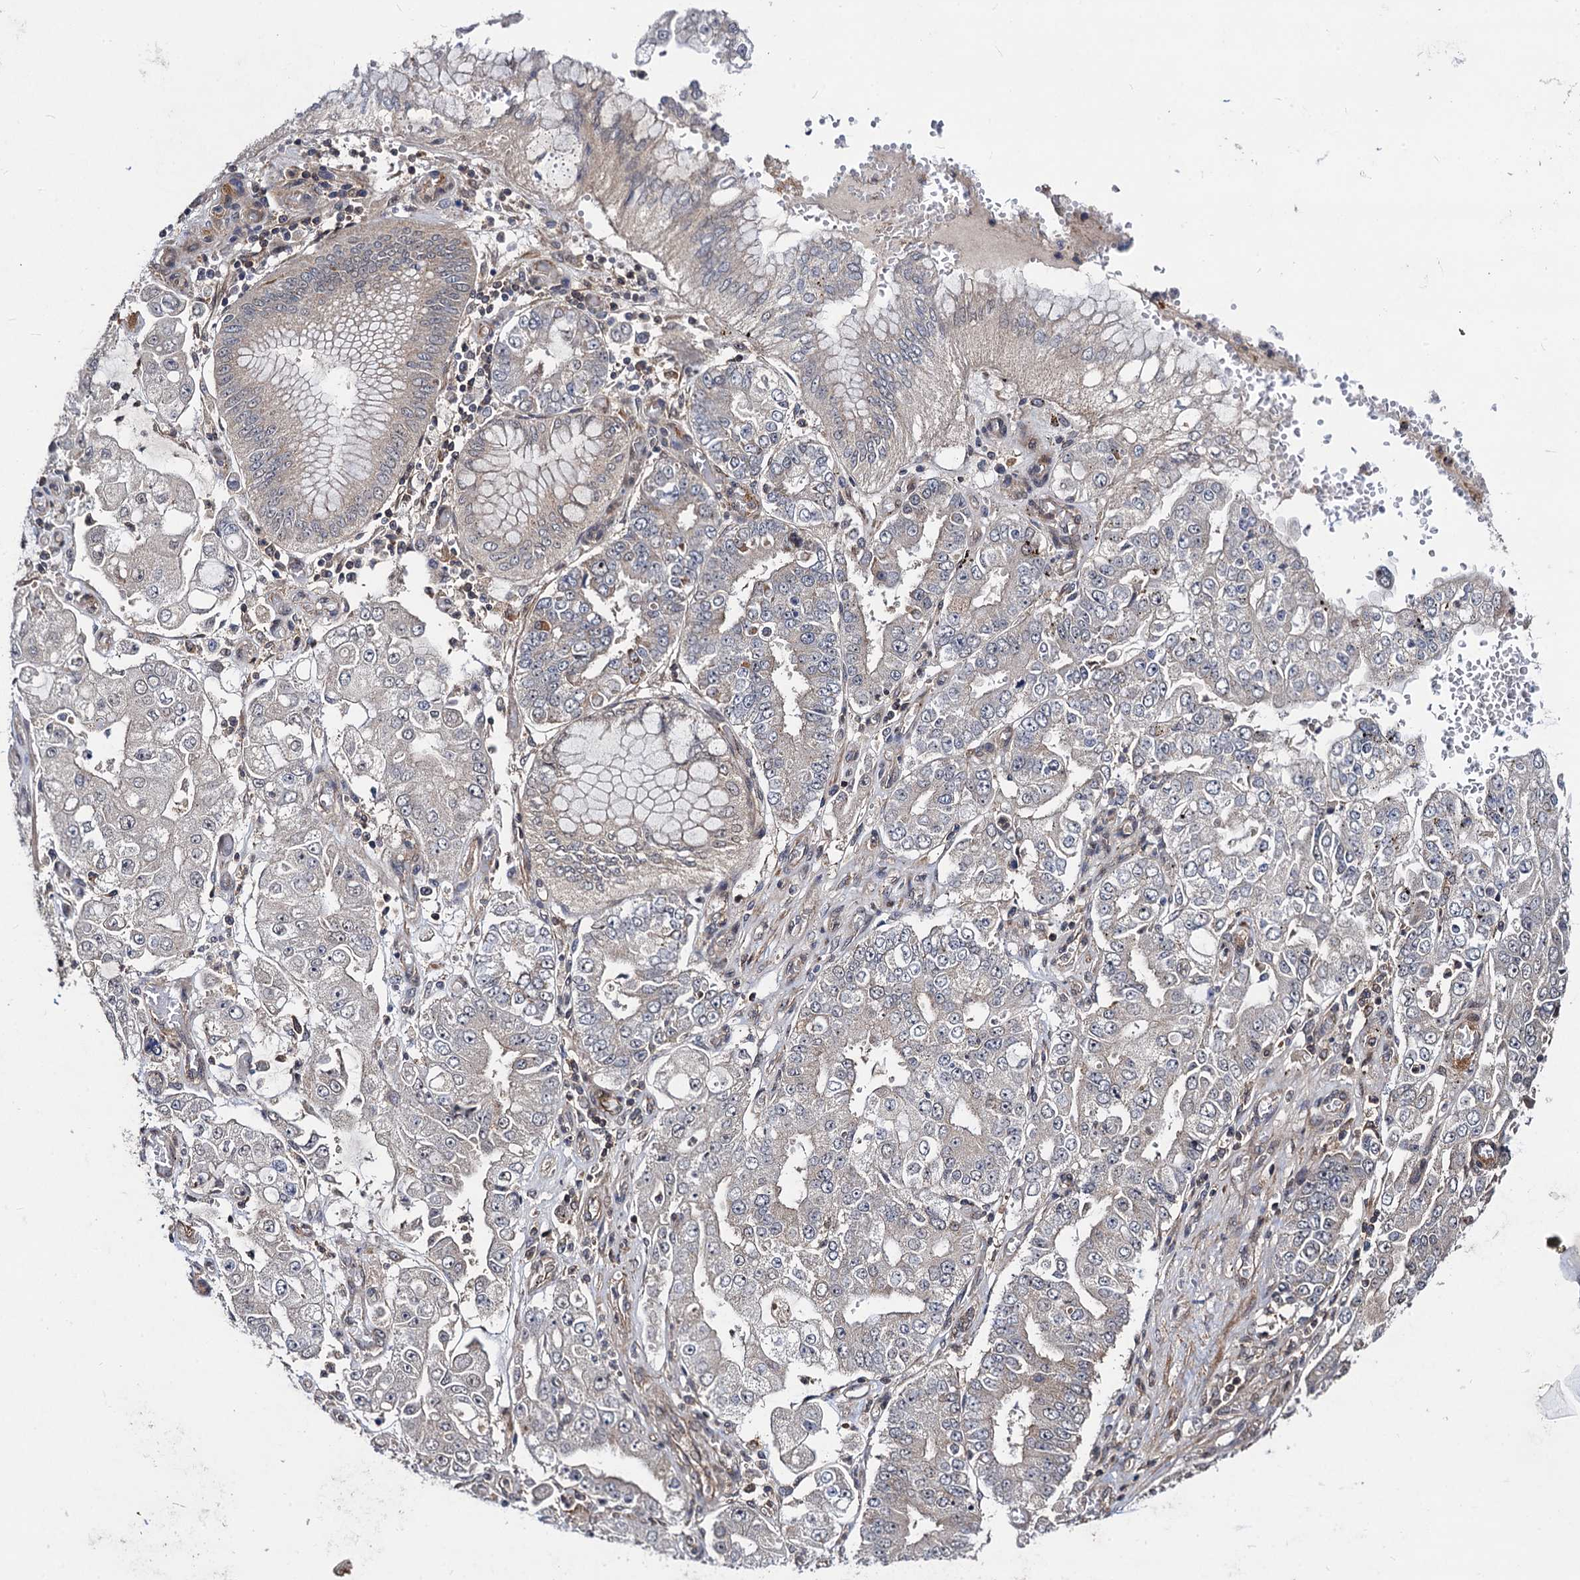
{"staining": {"intensity": "weak", "quantity": "25%-75%", "location": "cytoplasmic/membranous"}, "tissue": "stomach cancer", "cell_type": "Tumor cells", "image_type": "cancer", "snomed": [{"axis": "morphology", "description": "Adenocarcinoma, NOS"}, {"axis": "topography", "description": "Stomach"}], "caption": "IHC (DAB (3,3'-diaminobenzidine)) staining of stomach cancer exhibits weak cytoplasmic/membranous protein staining in approximately 25%-75% of tumor cells.", "gene": "KXD1", "patient": {"sex": "male", "age": 76}}